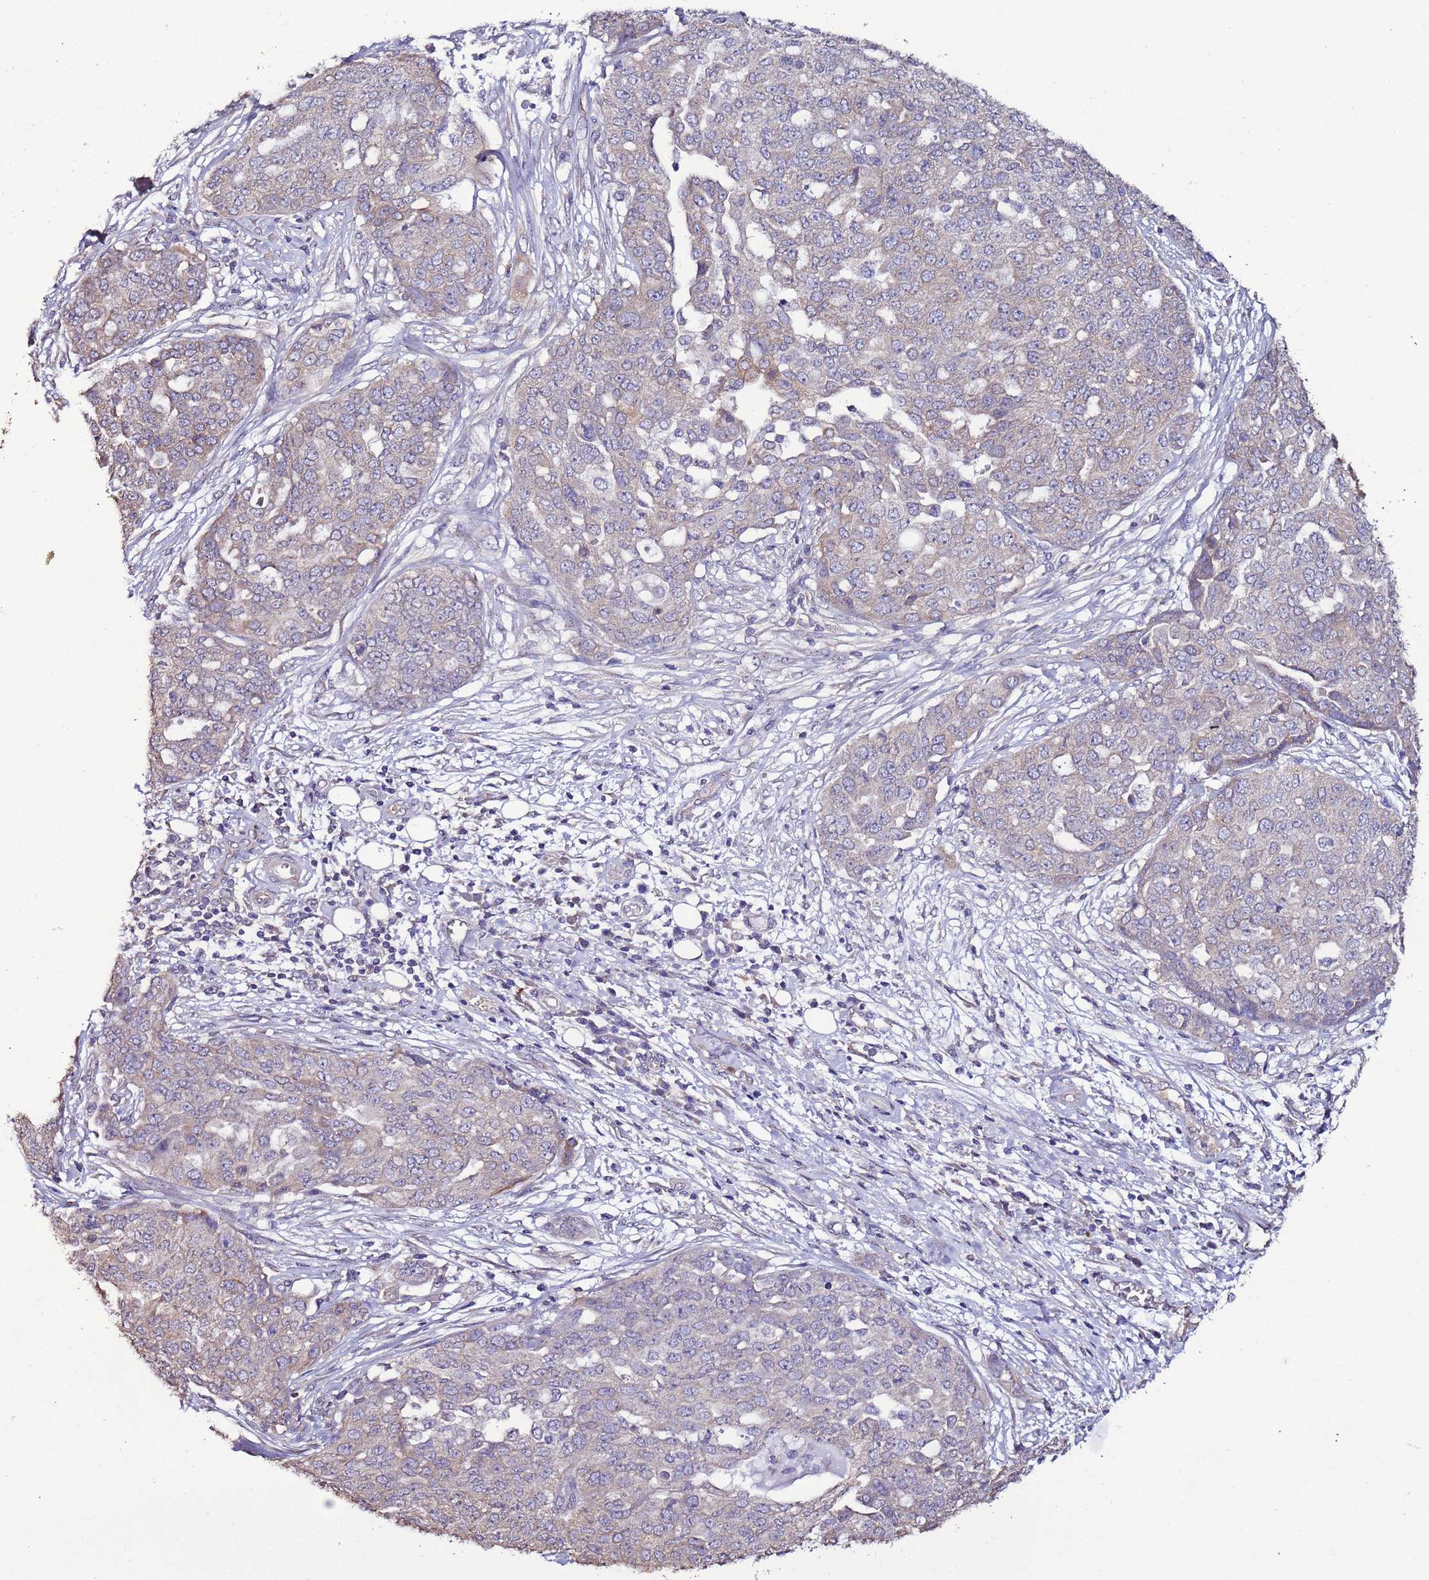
{"staining": {"intensity": "weak", "quantity": "25%-75%", "location": "cytoplasmic/membranous"}, "tissue": "ovarian cancer", "cell_type": "Tumor cells", "image_type": "cancer", "snomed": [{"axis": "morphology", "description": "Cystadenocarcinoma, serous, NOS"}, {"axis": "topography", "description": "Soft tissue"}, {"axis": "topography", "description": "Ovary"}], "caption": "This photomicrograph demonstrates serous cystadenocarcinoma (ovarian) stained with immunohistochemistry to label a protein in brown. The cytoplasmic/membranous of tumor cells show weak positivity for the protein. Nuclei are counter-stained blue.", "gene": "SLC41A3", "patient": {"sex": "female", "age": 57}}